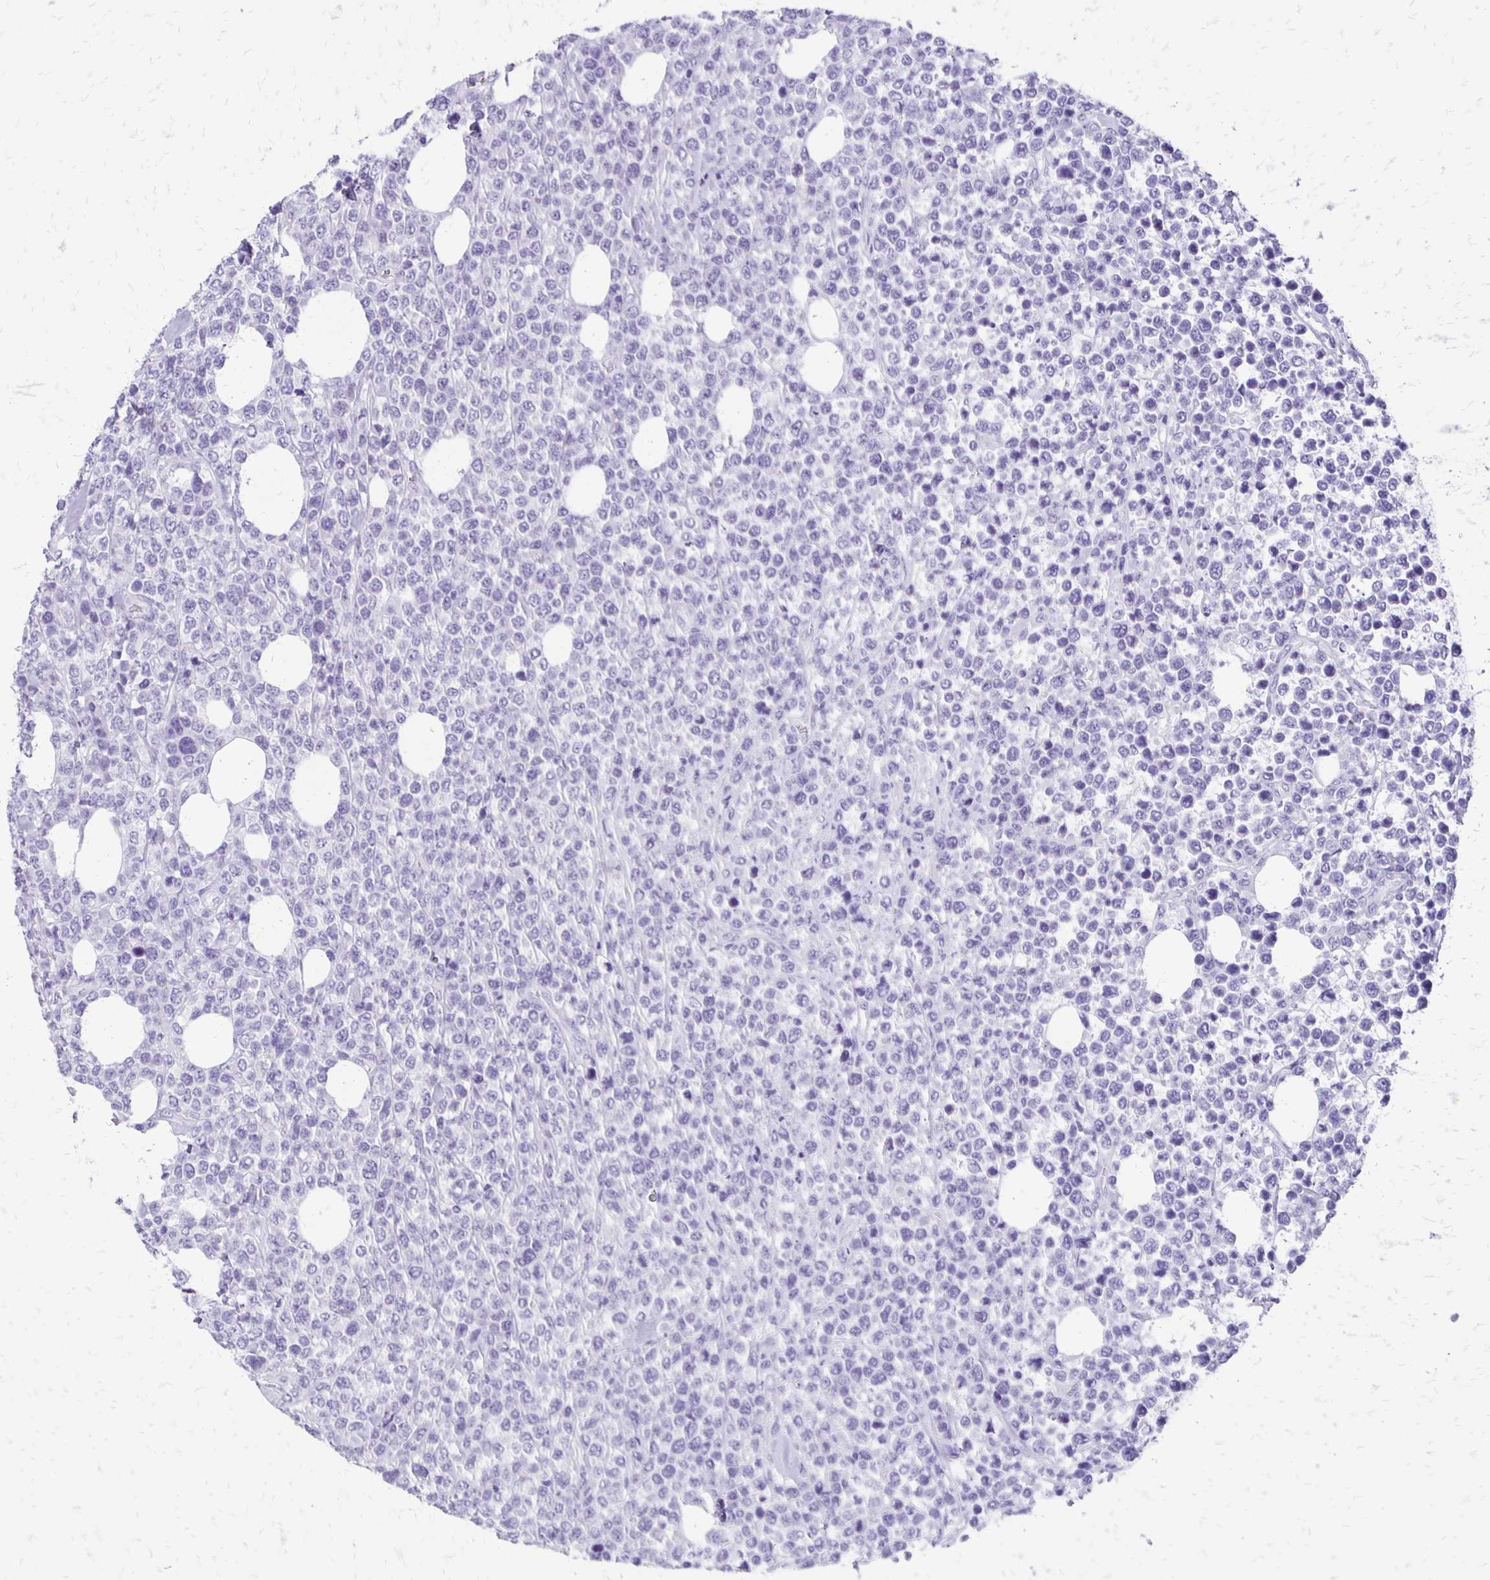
{"staining": {"intensity": "negative", "quantity": "none", "location": "none"}, "tissue": "lymphoma", "cell_type": "Tumor cells", "image_type": "cancer", "snomed": [{"axis": "morphology", "description": "Malignant lymphoma, non-Hodgkin's type, High grade"}, {"axis": "topography", "description": "Soft tissue"}], "caption": "Immunohistochemistry micrograph of human lymphoma stained for a protein (brown), which demonstrates no positivity in tumor cells.", "gene": "ANKRD45", "patient": {"sex": "female", "age": 56}}